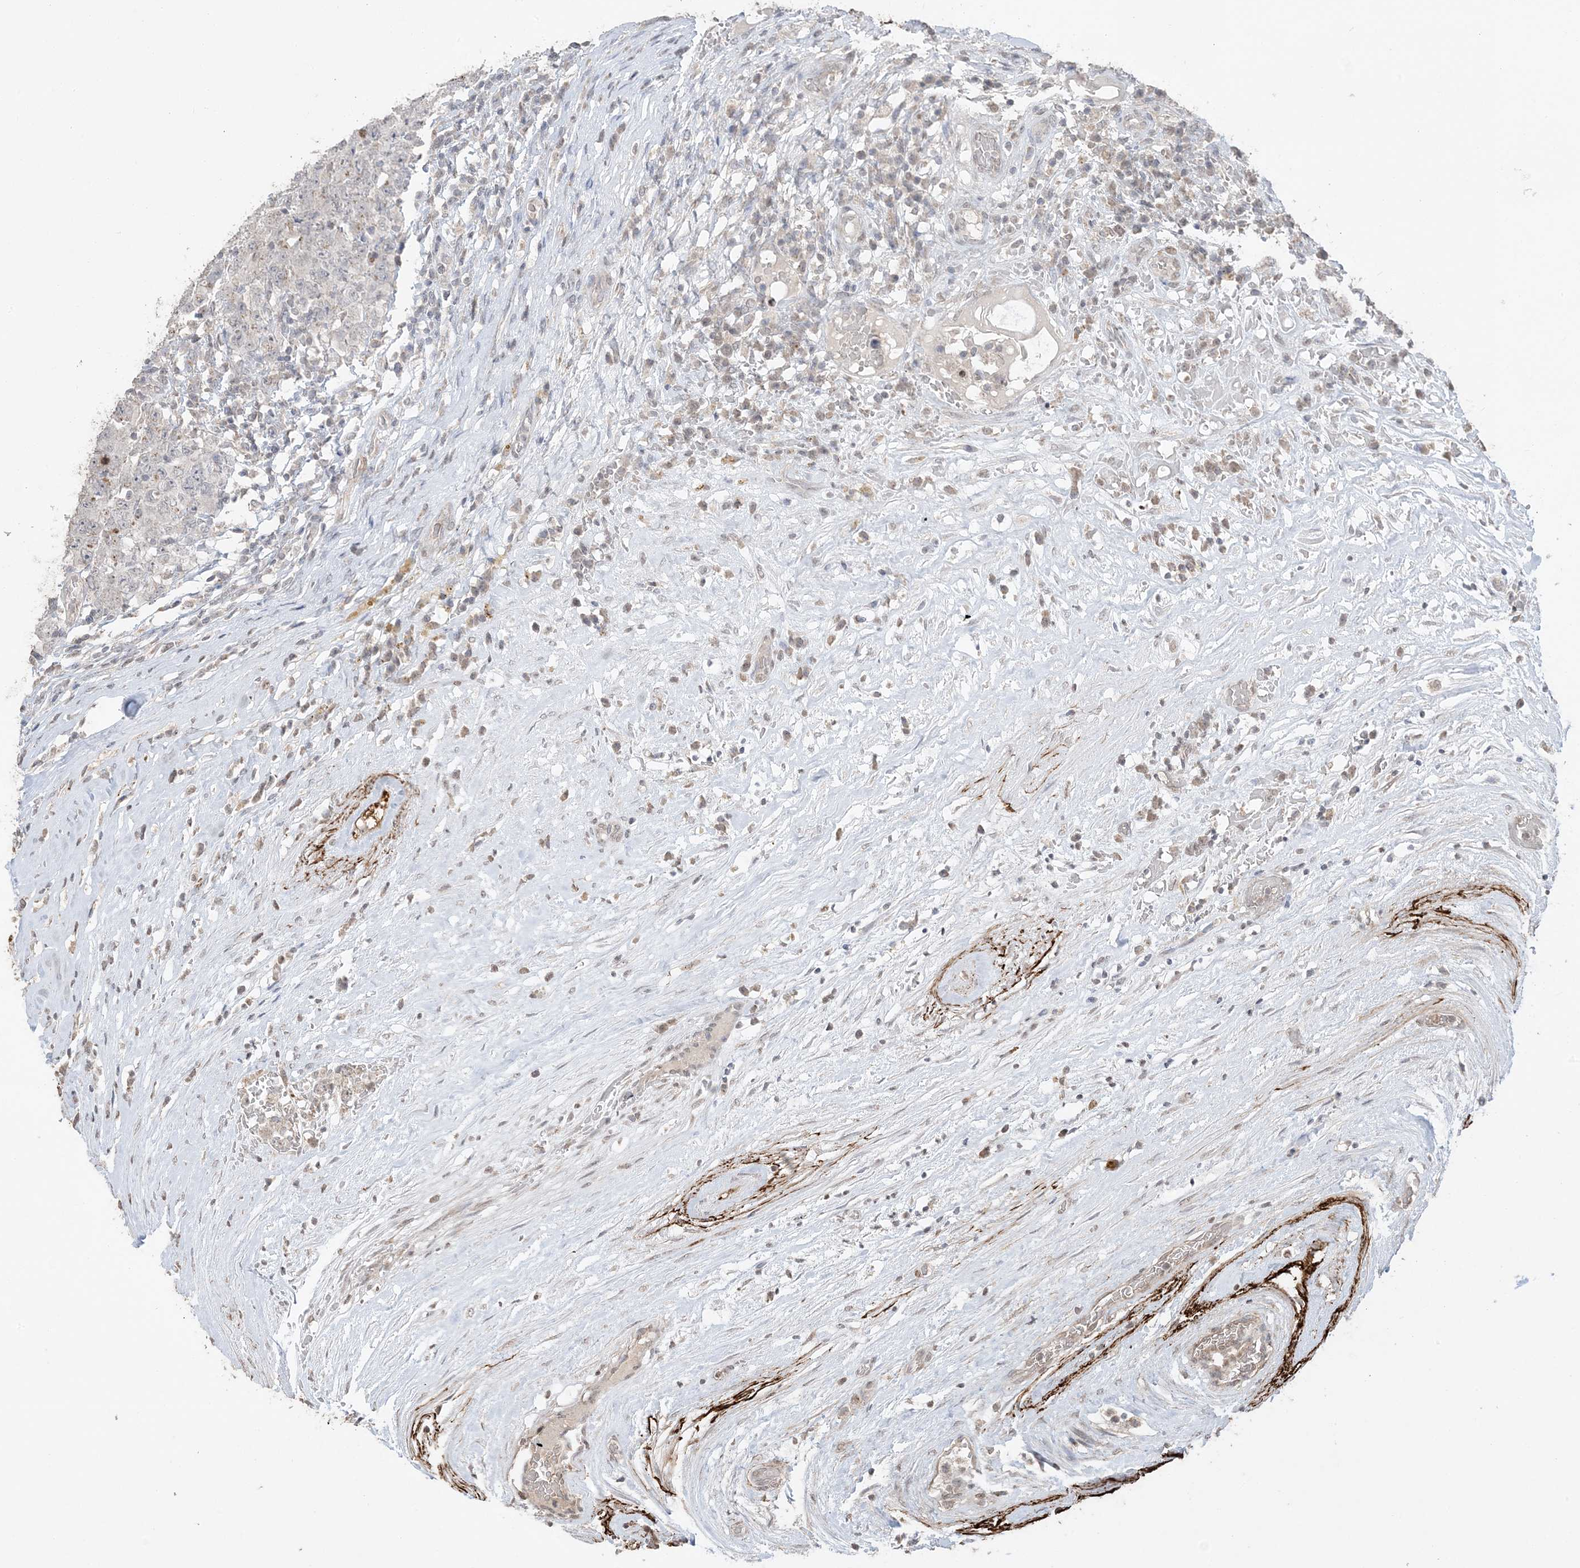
{"staining": {"intensity": "weak", "quantity": "<25%", "location": "cytoplasmic/membranous"}, "tissue": "testis cancer", "cell_type": "Tumor cells", "image_type": "cancer", "snomed": [{"axis": "morphology", "description": "Carcinoma, Embryonal, NOS"}, {"axis": "topography", "description": "Testis"}], "caption": "Tumor cells are negative for protein expression in human testis cancer. (DAB (3,3'-diaminobenzidine) immunohistochemistry visualized using brightfield microscopy, high magnification).", "gene": "XRN1", "patient": {"sex": "male", "age": 26}}